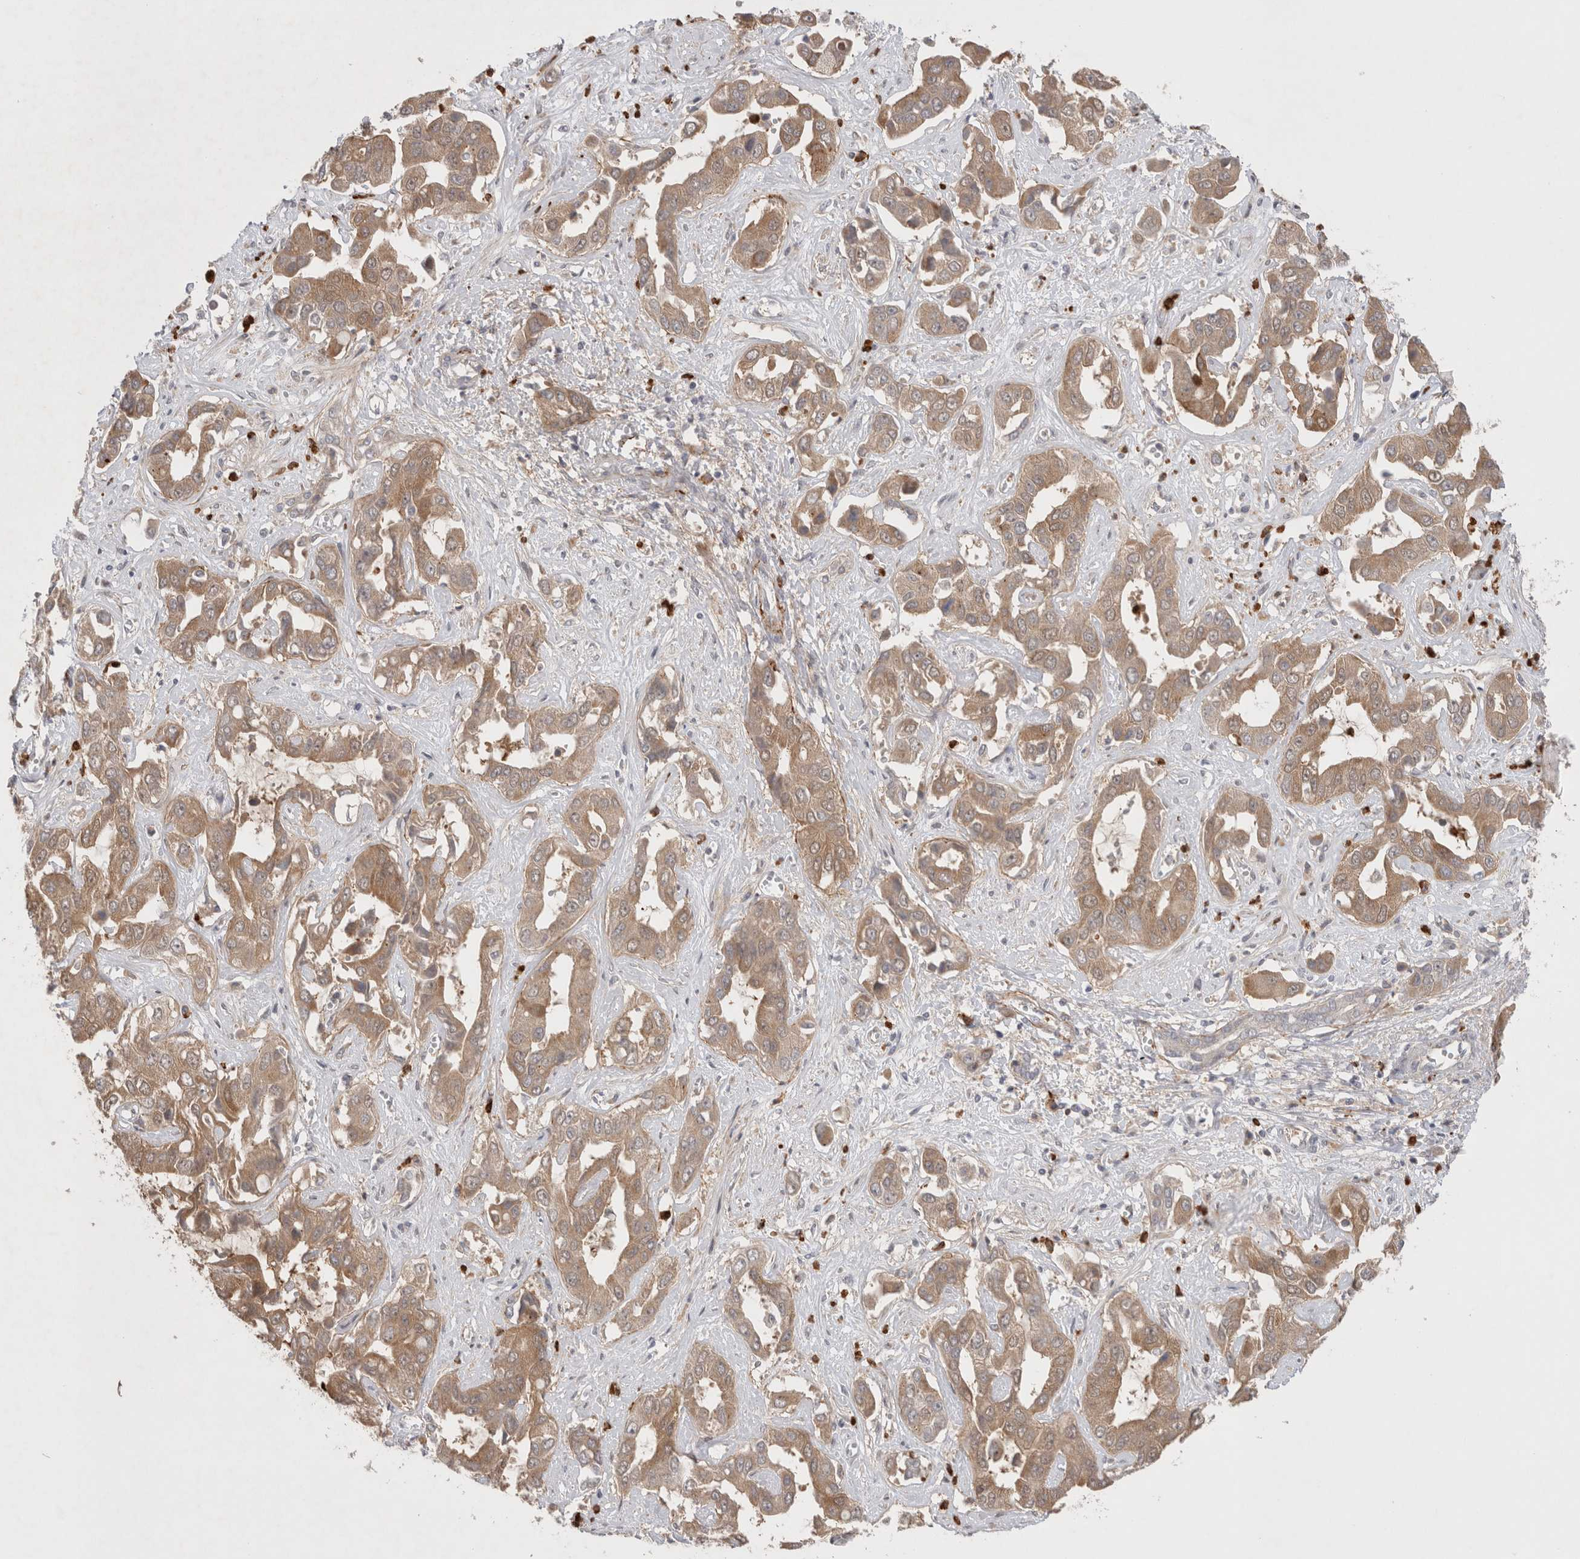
{"staining": {"intensity": "moderate", "quantity": "25%-75%", "location": "cytoplasmic/membranous"}, "tissue": "liver cancer", "cell_type": "Tumor cells", "image_type": "cancer", "snomed": [{"axis": "morphology", "description": "Cholangiocarcinoma"}, {"axis": "topography", "description": "Liver"}], "caption": "Protein expression analysis of human cholangiocarcinoma (liver) reveals moderate cytoplasmic/membranous positivity in approximately 25%-75% of tumor cells. (Brightfield microscopy of DAB IHC at high magnification).", "gene": "GSDMB", "patient": {"sex": "female", "age": 52}}